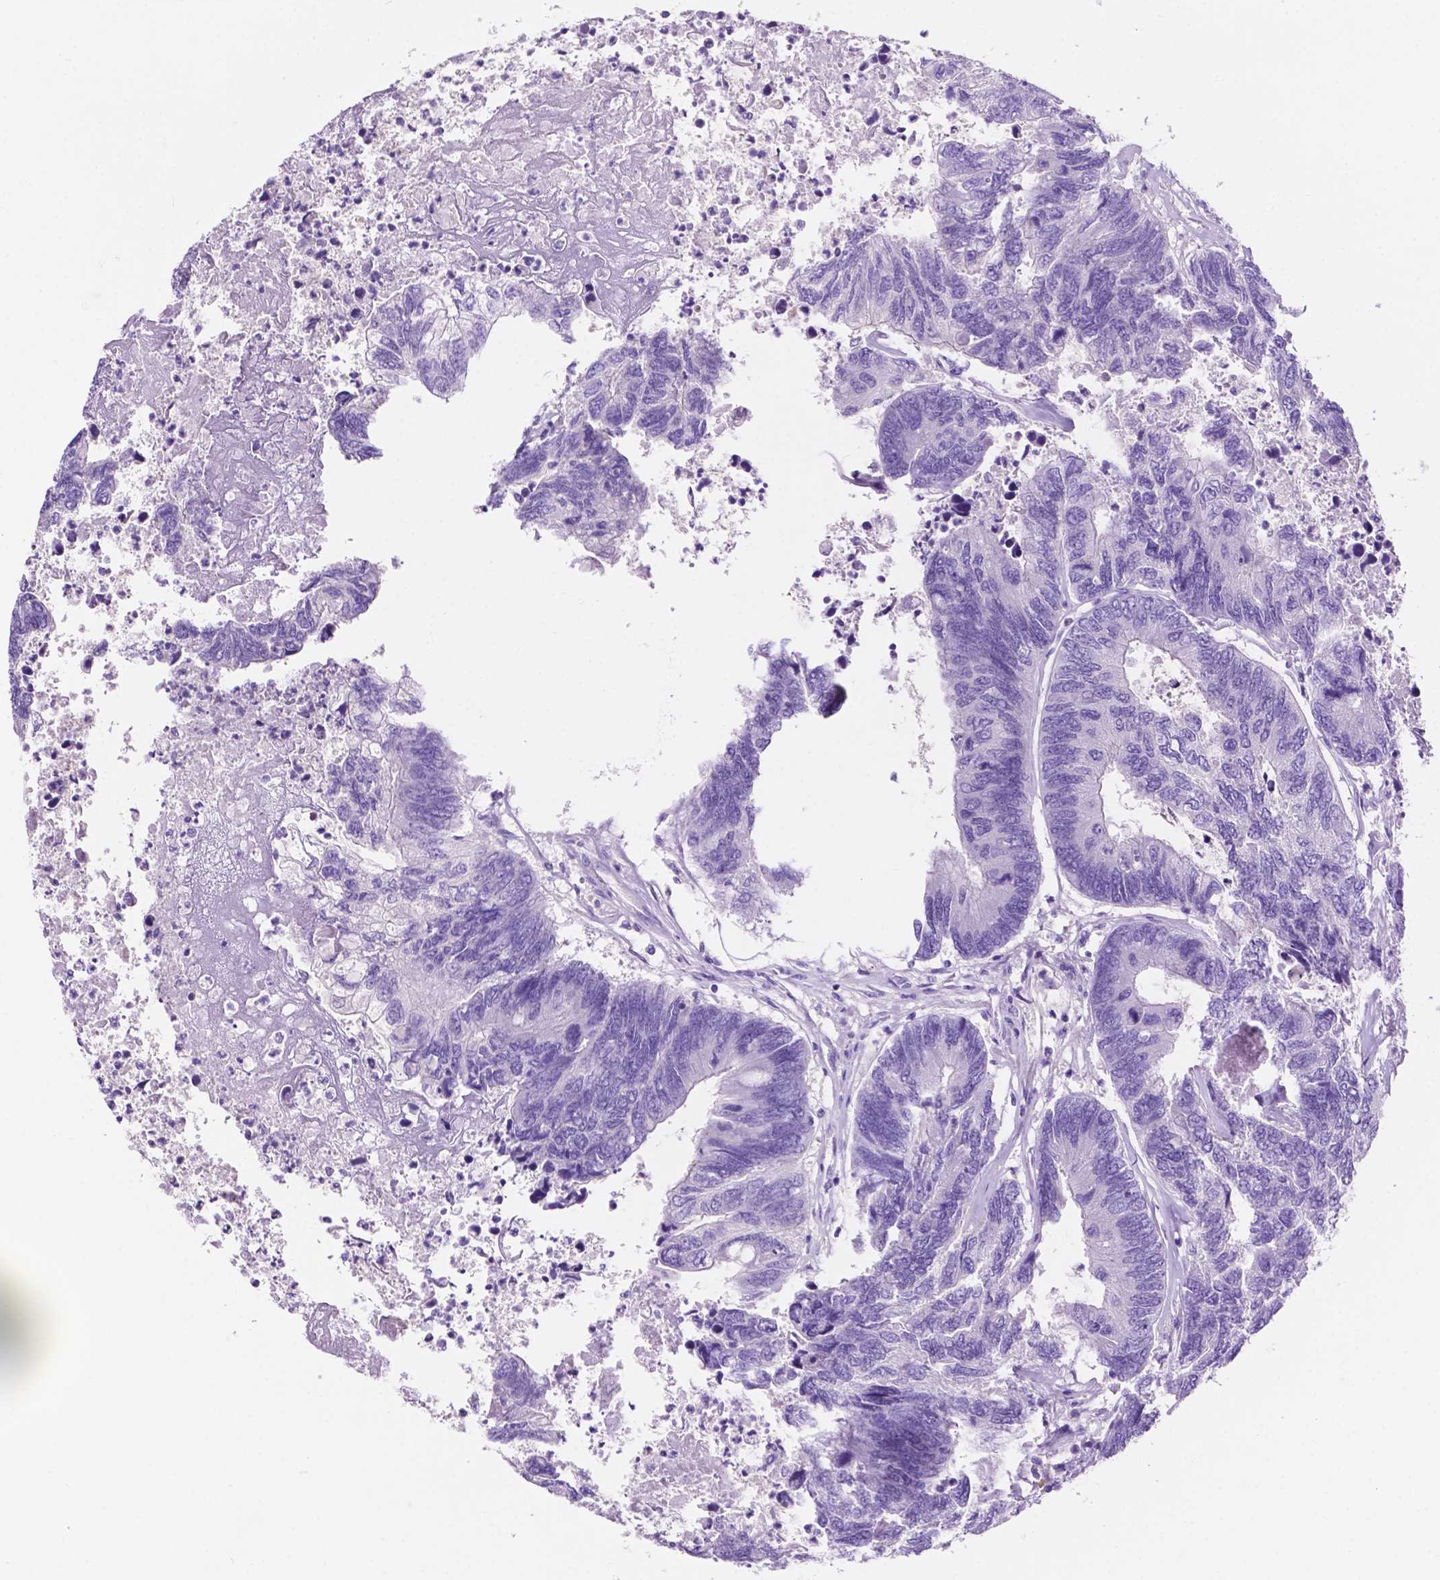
{"staining": {"intensity": "negative", "quantity": "none", "location": "none"}, "tissue": "colorectal cancer", "cell_type": "Tumor cells", "image_type": "cancer", "snomed": [{"axis": "morphology", "description": "Adenocarcinoma, NOS"}, {"axis": "topography", "description": "Colon"}], "caption": "The image shows no significant positivity in tumor cells of colorectal adenocarcinoma. (Stains: DAB immunohistochemistry with hematoxylin counter stain, Microscopy: brightfield microscopy at high magnification).", "gene": "IGFN1", "patient": {"sex": "female", "age": 67}}